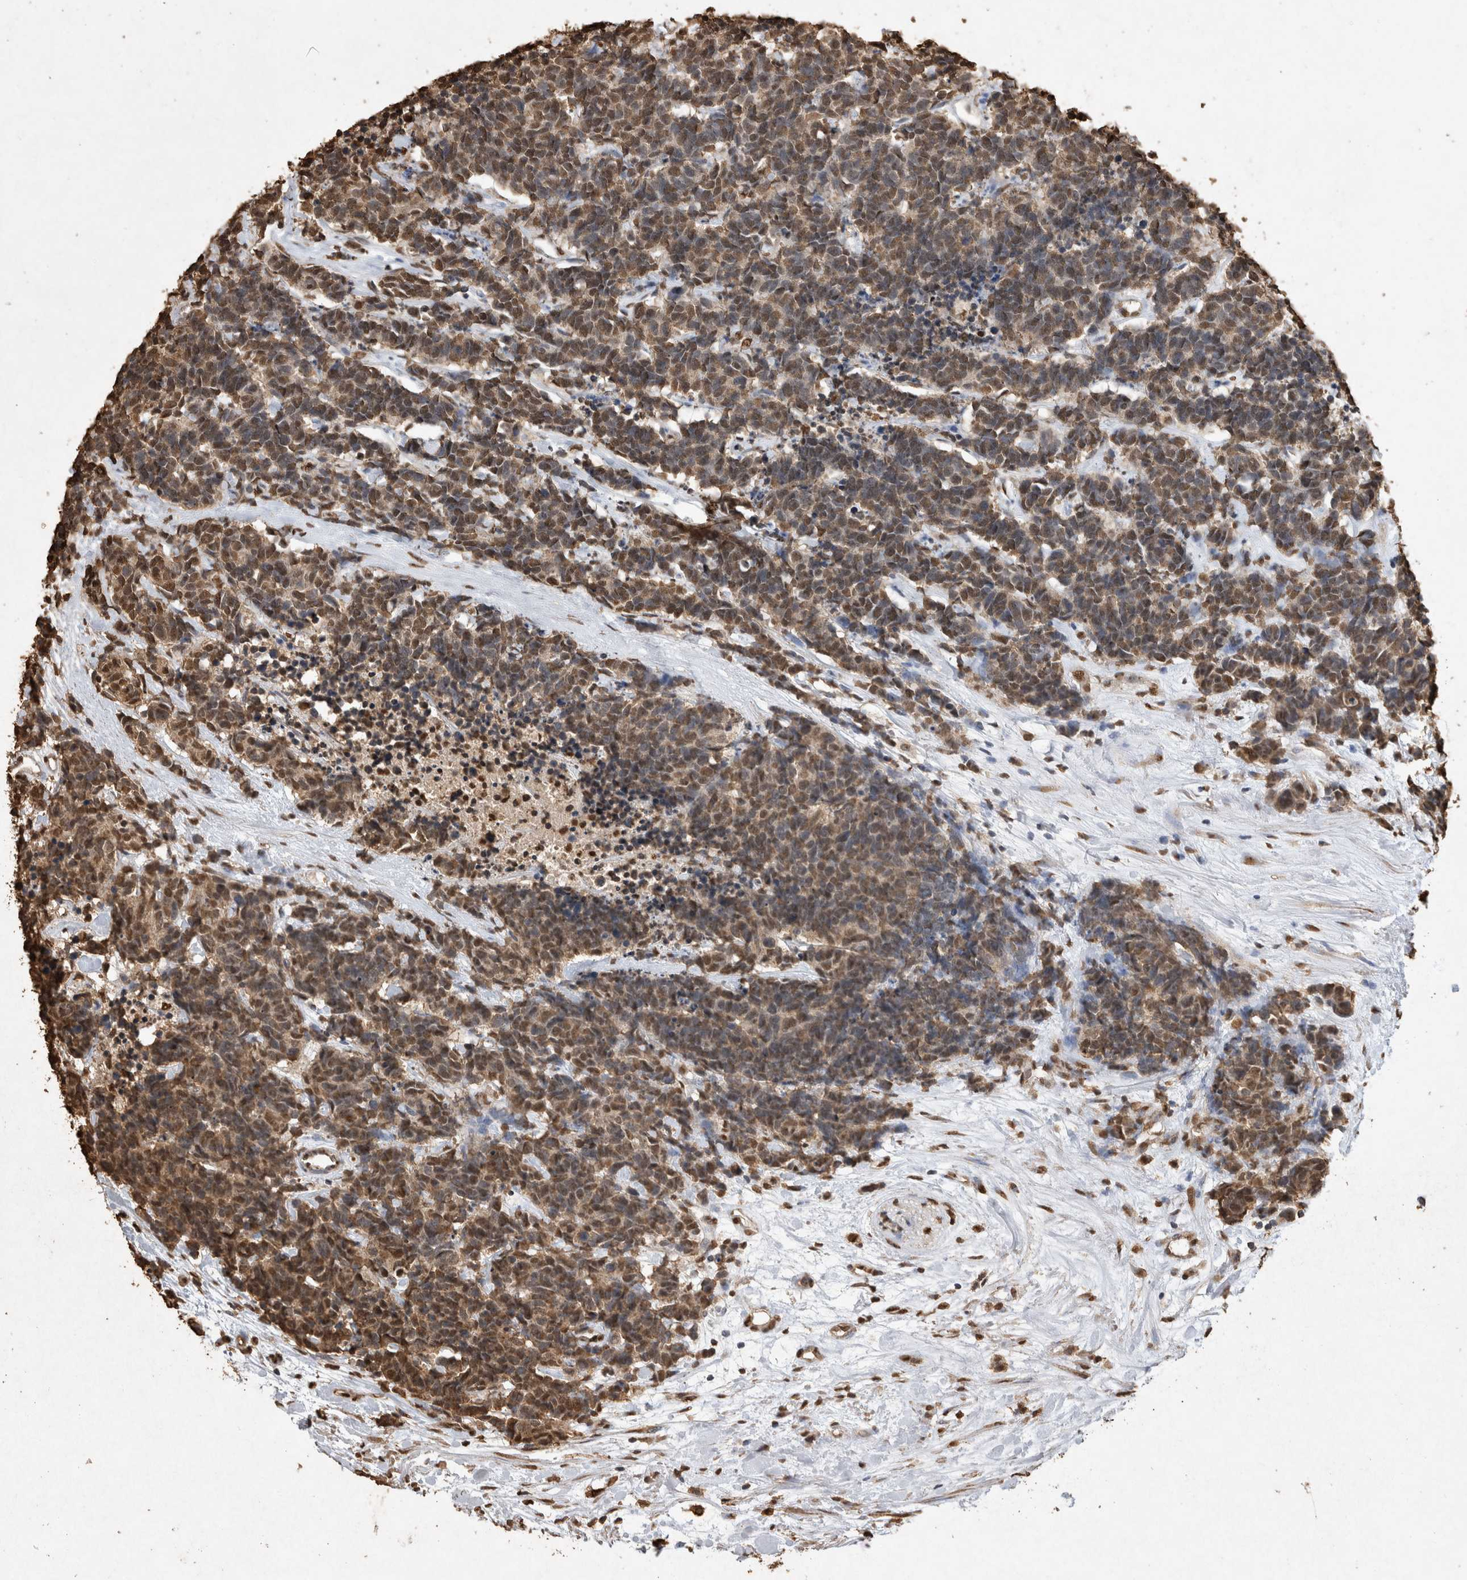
{"staining": {"intensity": "moderate", "quantity": "25%-75%", "location": "nuclear"}, "tissue": "carcinoid", "cell_type": "Tumor cells", "image_type": "cancer", "snomed": [{"axis": "morphology", "description": "Carcinoma, NOS"}, {"axis": "morphology", "description": "Carcinoid, malignant, NOS"}, {"axis": "topography", "description": "Urinary bladder"}], "caption": "Approximately 25%-75% of tumor cells in carcinoid reveal moderate nuclear protein expression as visualized by brown immunohistochemical staining.", "gene": "OAS2", "patient": {"sex": "male", "age": 57}}